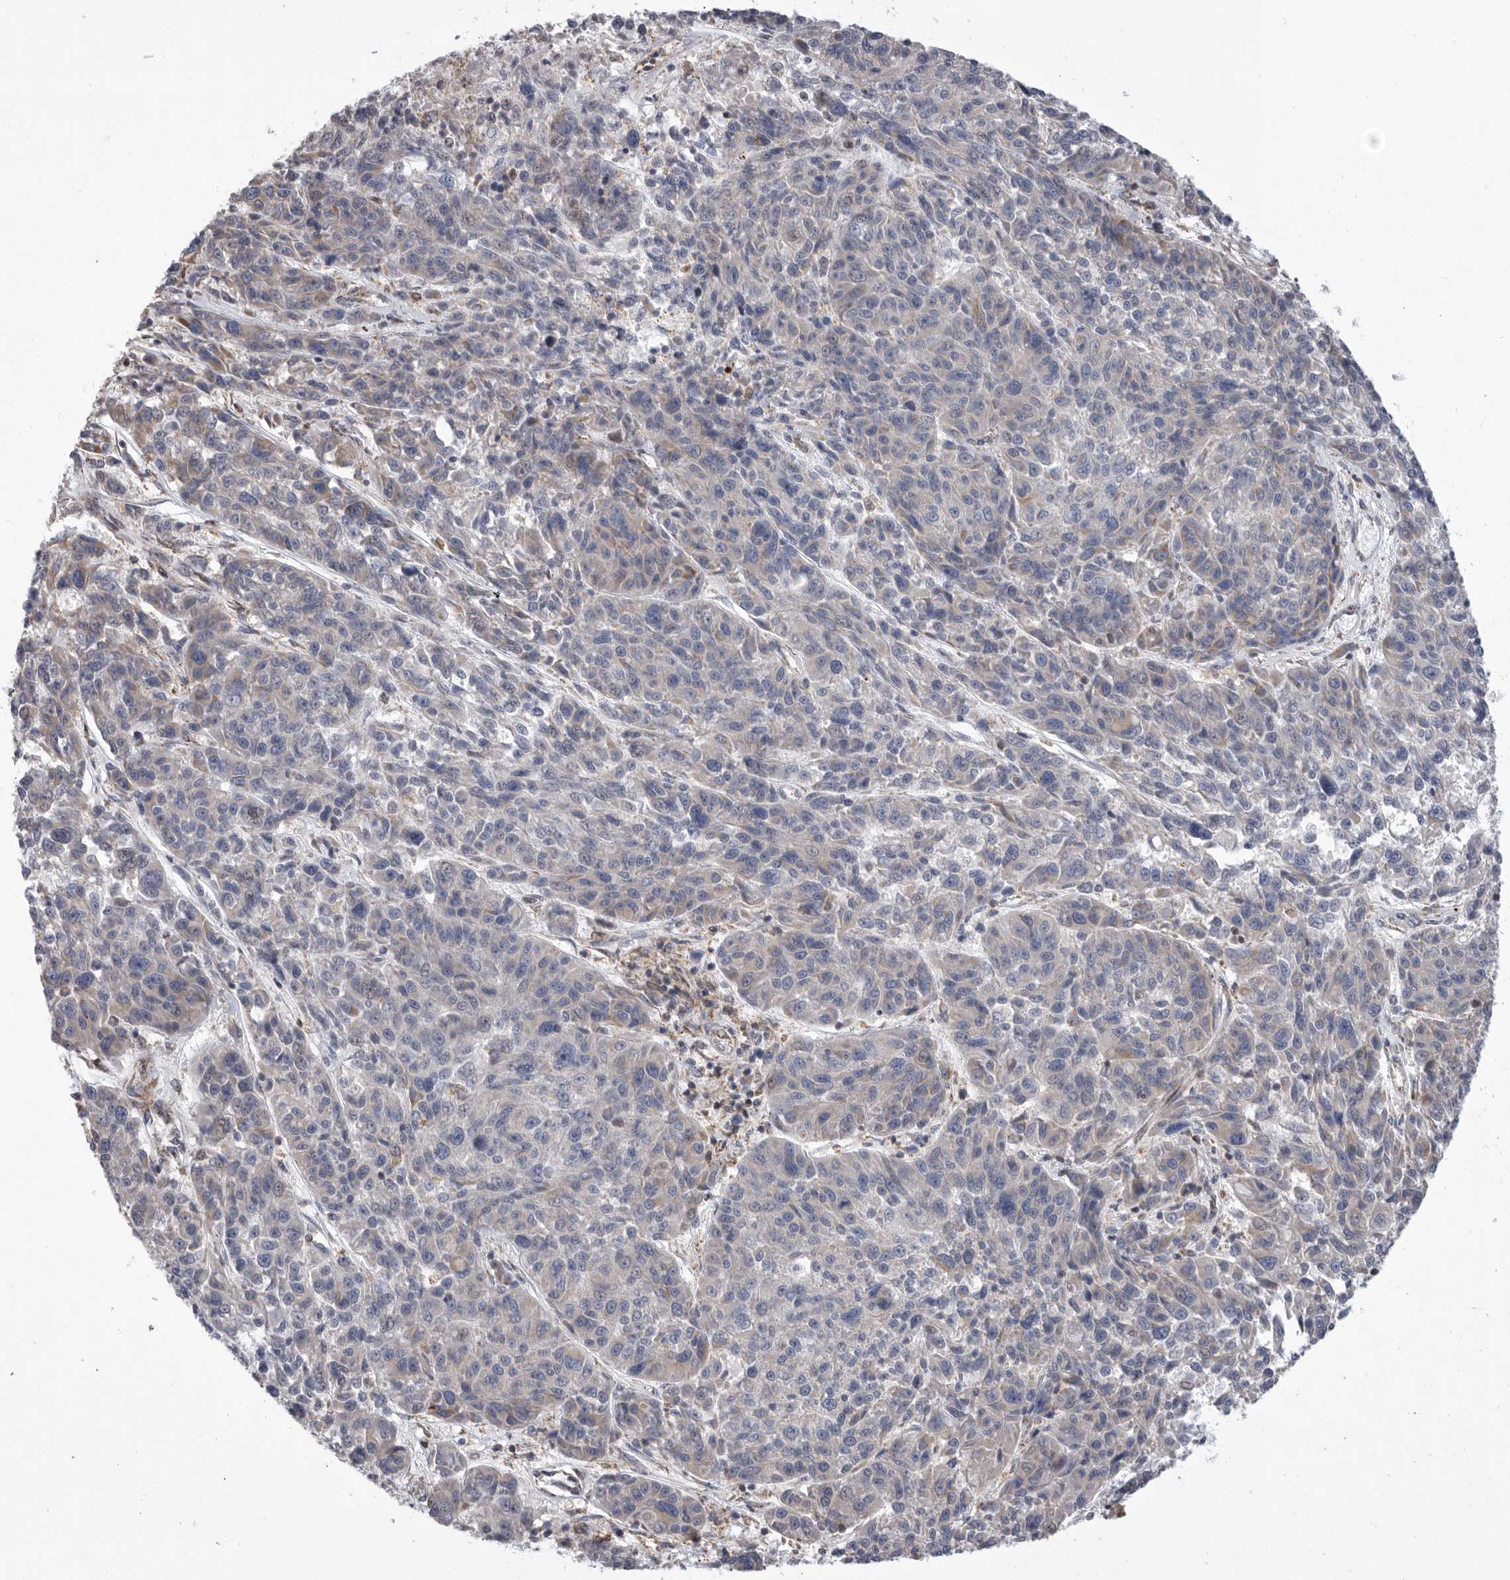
{"staining": {"intensity": "negative", "quantity": "none", "location": "none"}, "tissue": "melanoma", "cell_type": "Tumor cells", "image_type": "cancer", "snomed": [{"axis": "morphology", "description": "Malignant melanoma, NOS"}, {"axis": "topography", "description": "Skin"}], "caption": "The histopathology image reveals no significant positivity in tumor cells of malignant melanoma.", "gene": "MPZL1", "patient": {"sex": "male", "age": 53}}